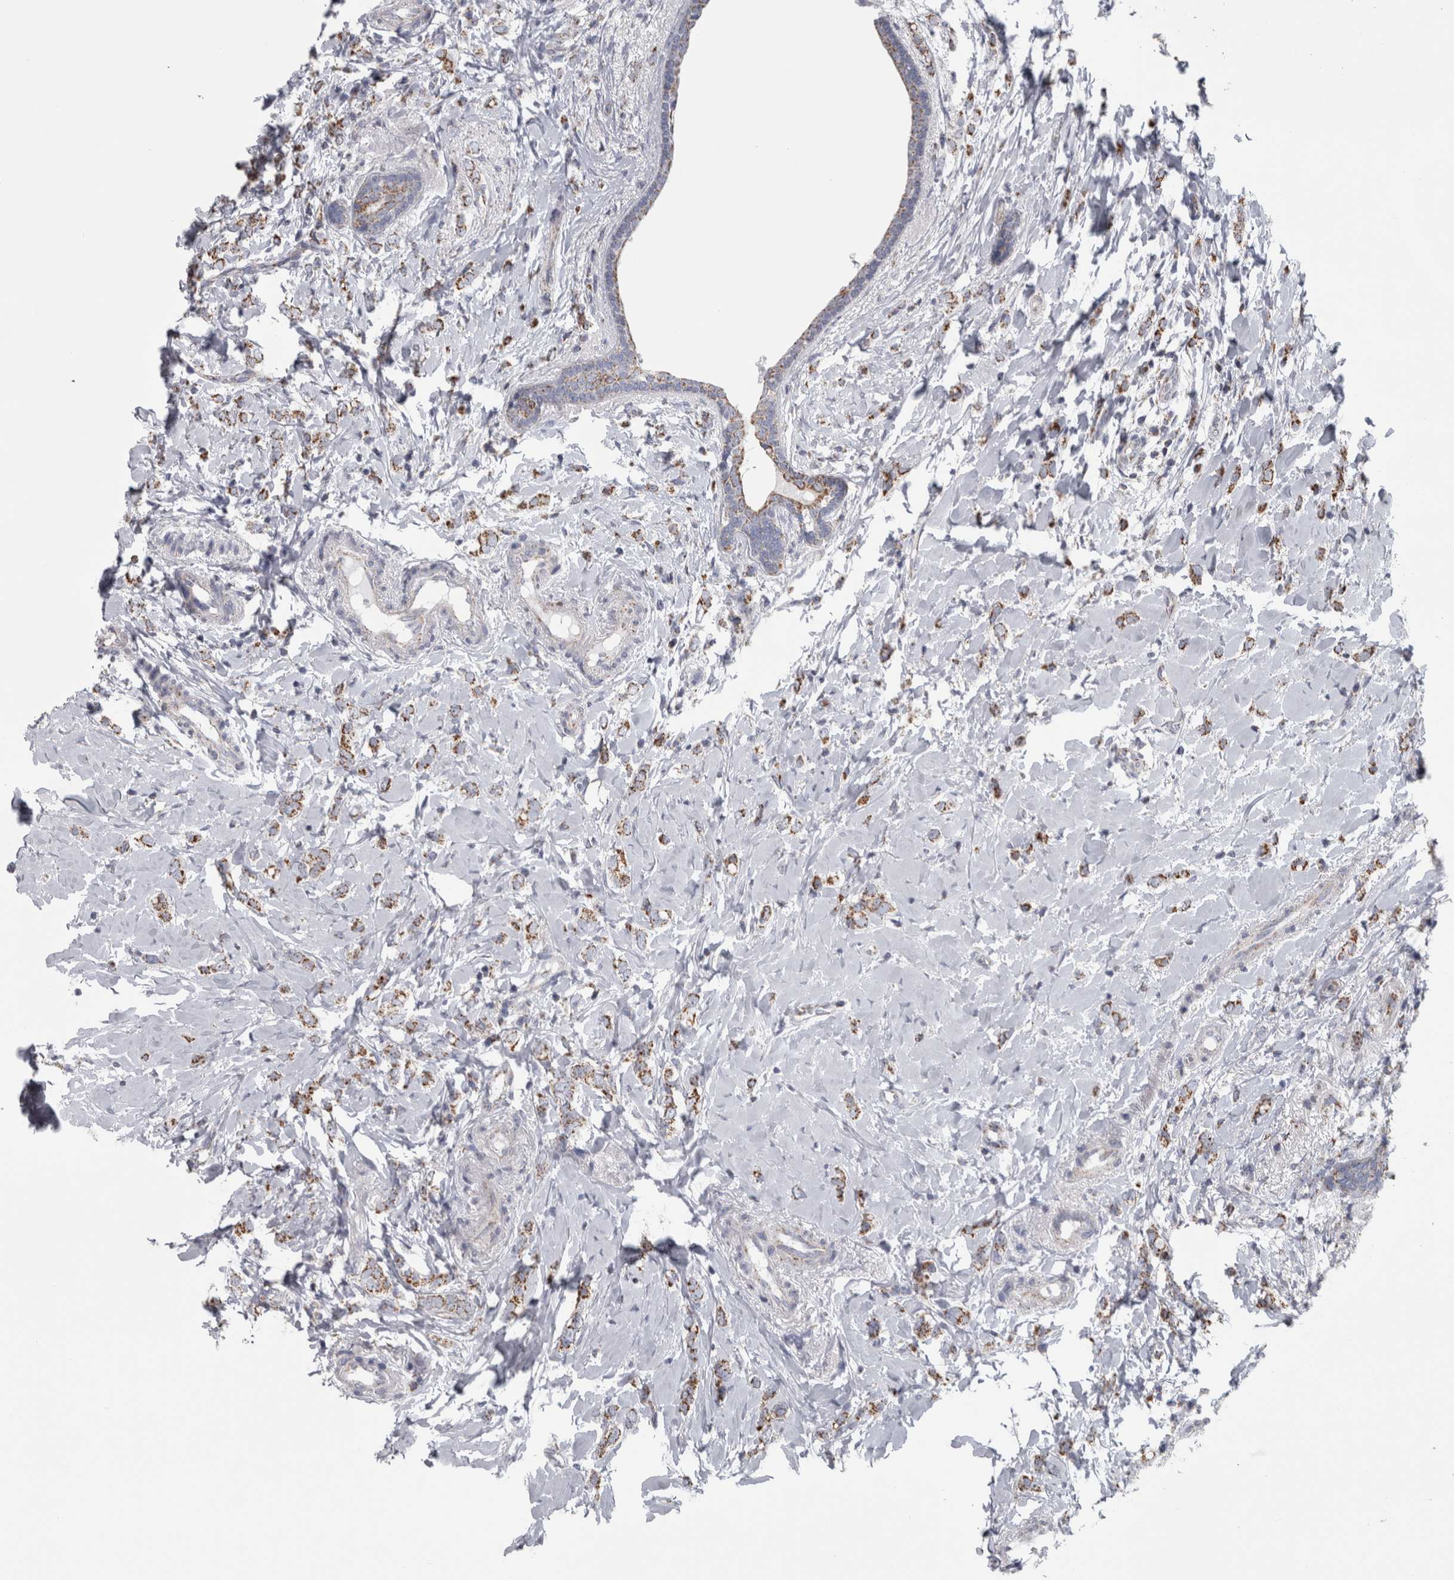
{"staining": {"intensity": "moderate", "quantity": ">75%", "location": "cytoplasmic/membranous"}, "tissue": "breast cancer", "cell_type": "Tumor cells", "image_type": "cancer", "snomed": [{"axis": "morphology", "description": "Normal tissue, NOS"}, {"axis": "morphology", "description": "Lobular carcinoma"}, {"axis": "topography", "description": "Breast"}], "caption": "An IHC image of neoplastic tissue is shown. Protein staining in brown shows moderate cytoplasmic/membranous positivity in breast cancer within tumor cells. (IHC, brightfield microscopy, high magnification).", "gene": "DBT", "patient": {"sex": "female", "age": 47}}